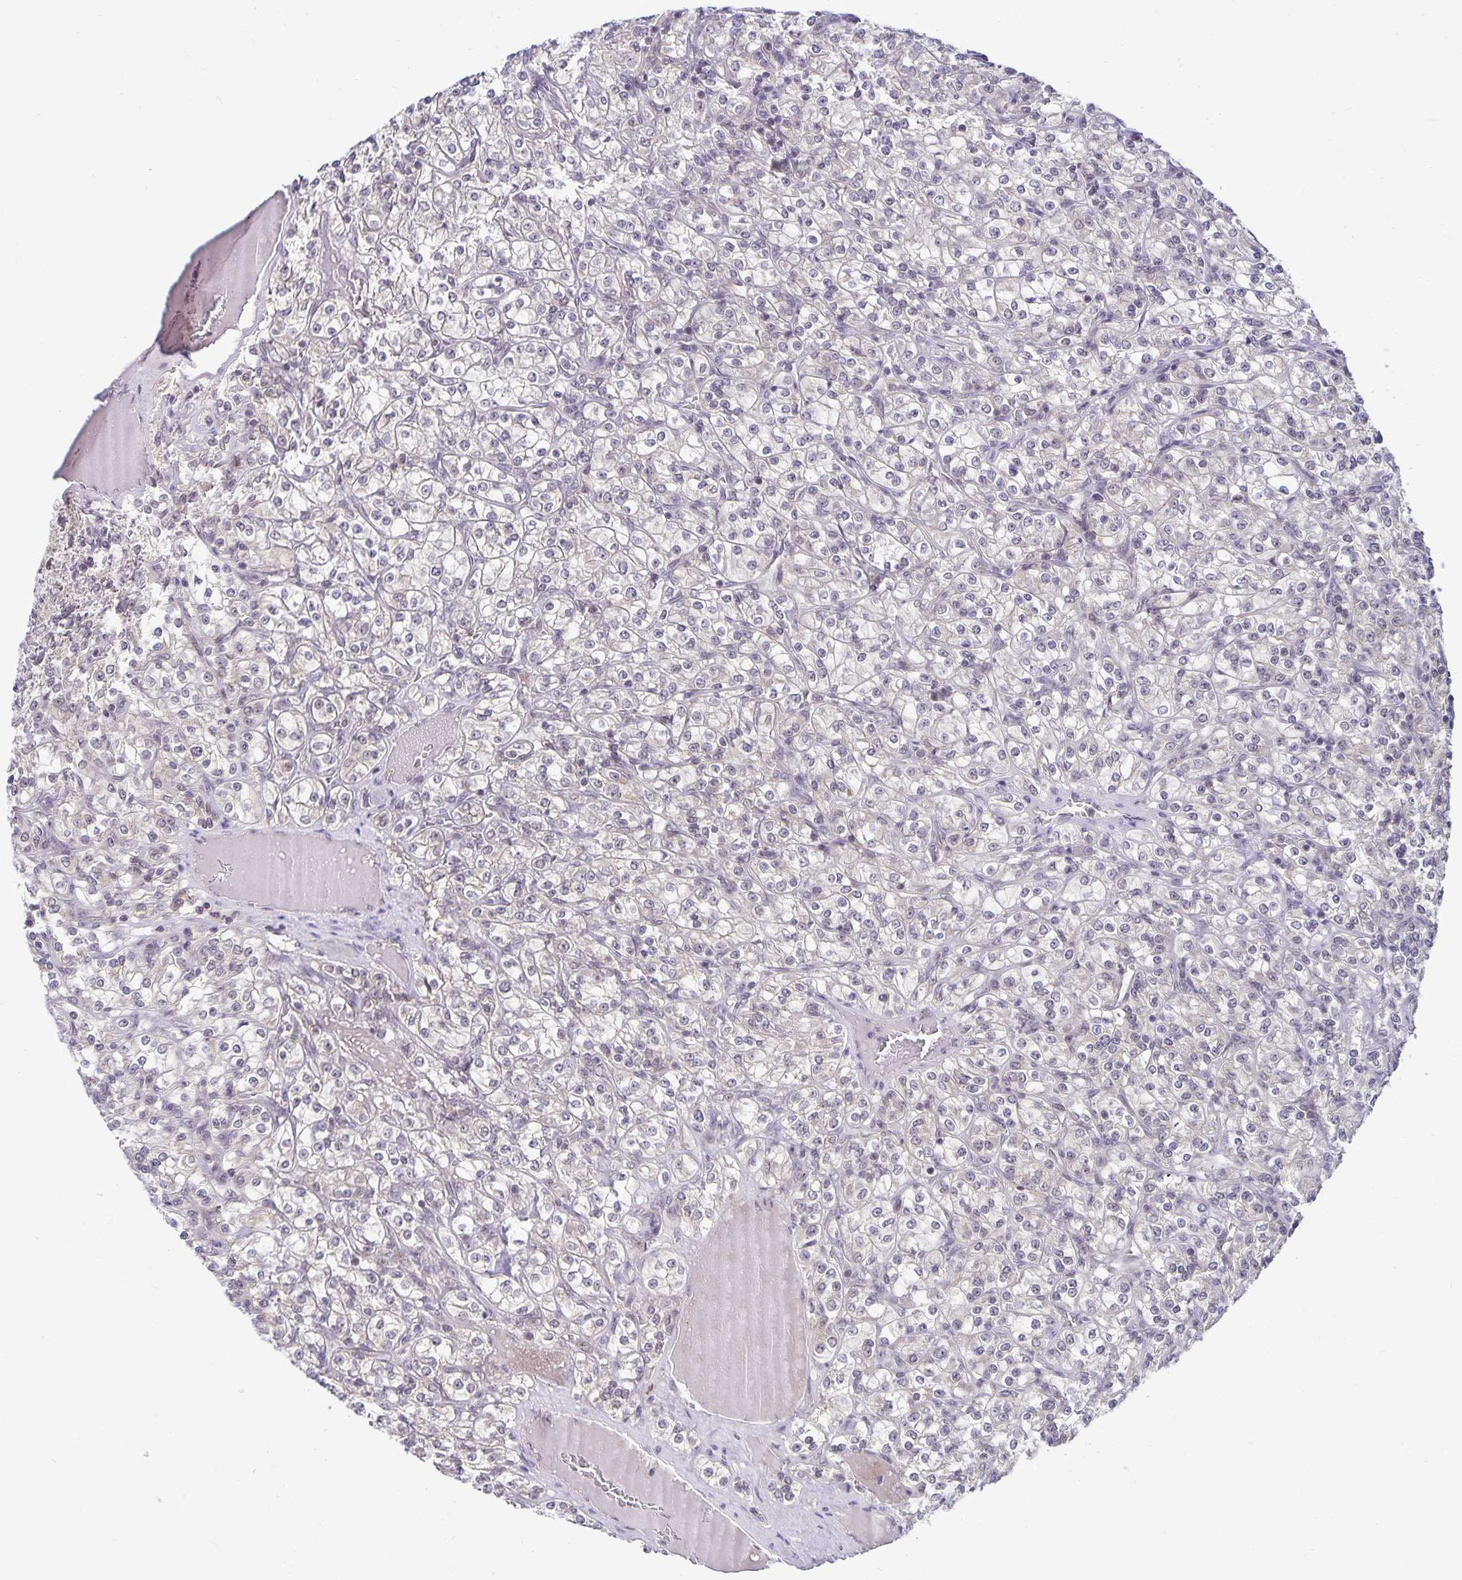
{"staining": {"intensity": "negative", "quantity": "none", "location": "none"}, "tissue": "renal cancer", "cell_type": "Tumor cells", "image_type": "cancer", "snomed": [{"axis": "morphology", "description": "Adenocarcinoma, NOS"}, {"axis": "topography", "description": "Kidney"}], "caption": "Human renal cancer stained for a protein using immunohistochemistry displays no expression in tumor cells.", "gene": "EXOC6B", "patient": {"sex": "male", "age": 77}}